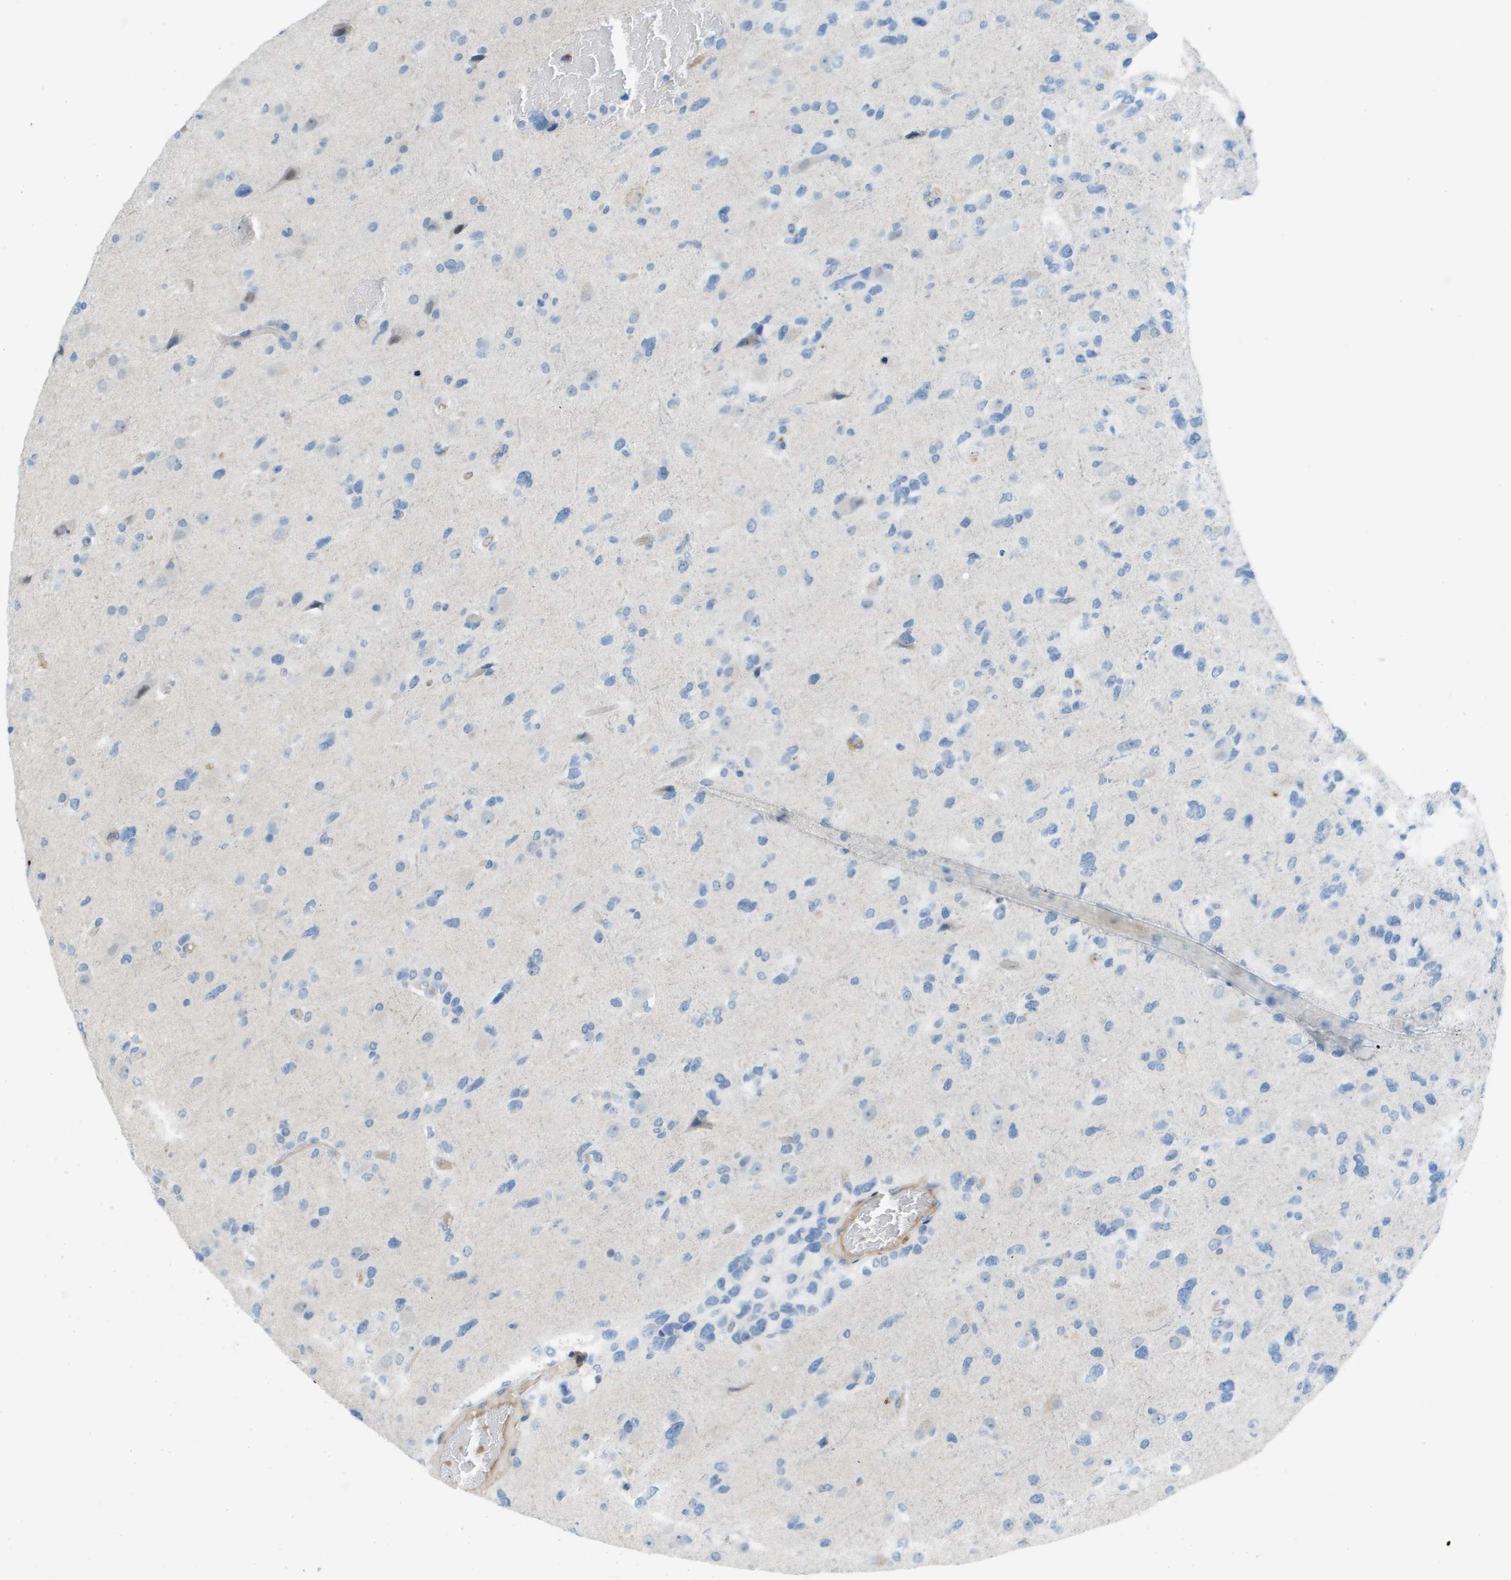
{"staining": {"intensity": "negative", "quantity": "none", "location": "none"}, "tissue": "glioma", "cell_type": "Tumor cells", "image_type": "cancer", "snomed": [{"axis": "morphology", "description": "Glioma, malignant, High grade"}, {"axis": "topography", "description": "Brain"}], "caption": "Histopathology image shows no significant protein expression in tumor cells of malignant high-grade glioma. (Brightfield microscopy of DAB IHC at high magnification).", "gene": "ZBTB43", "patient": {"sex": "female", "age": 58}}